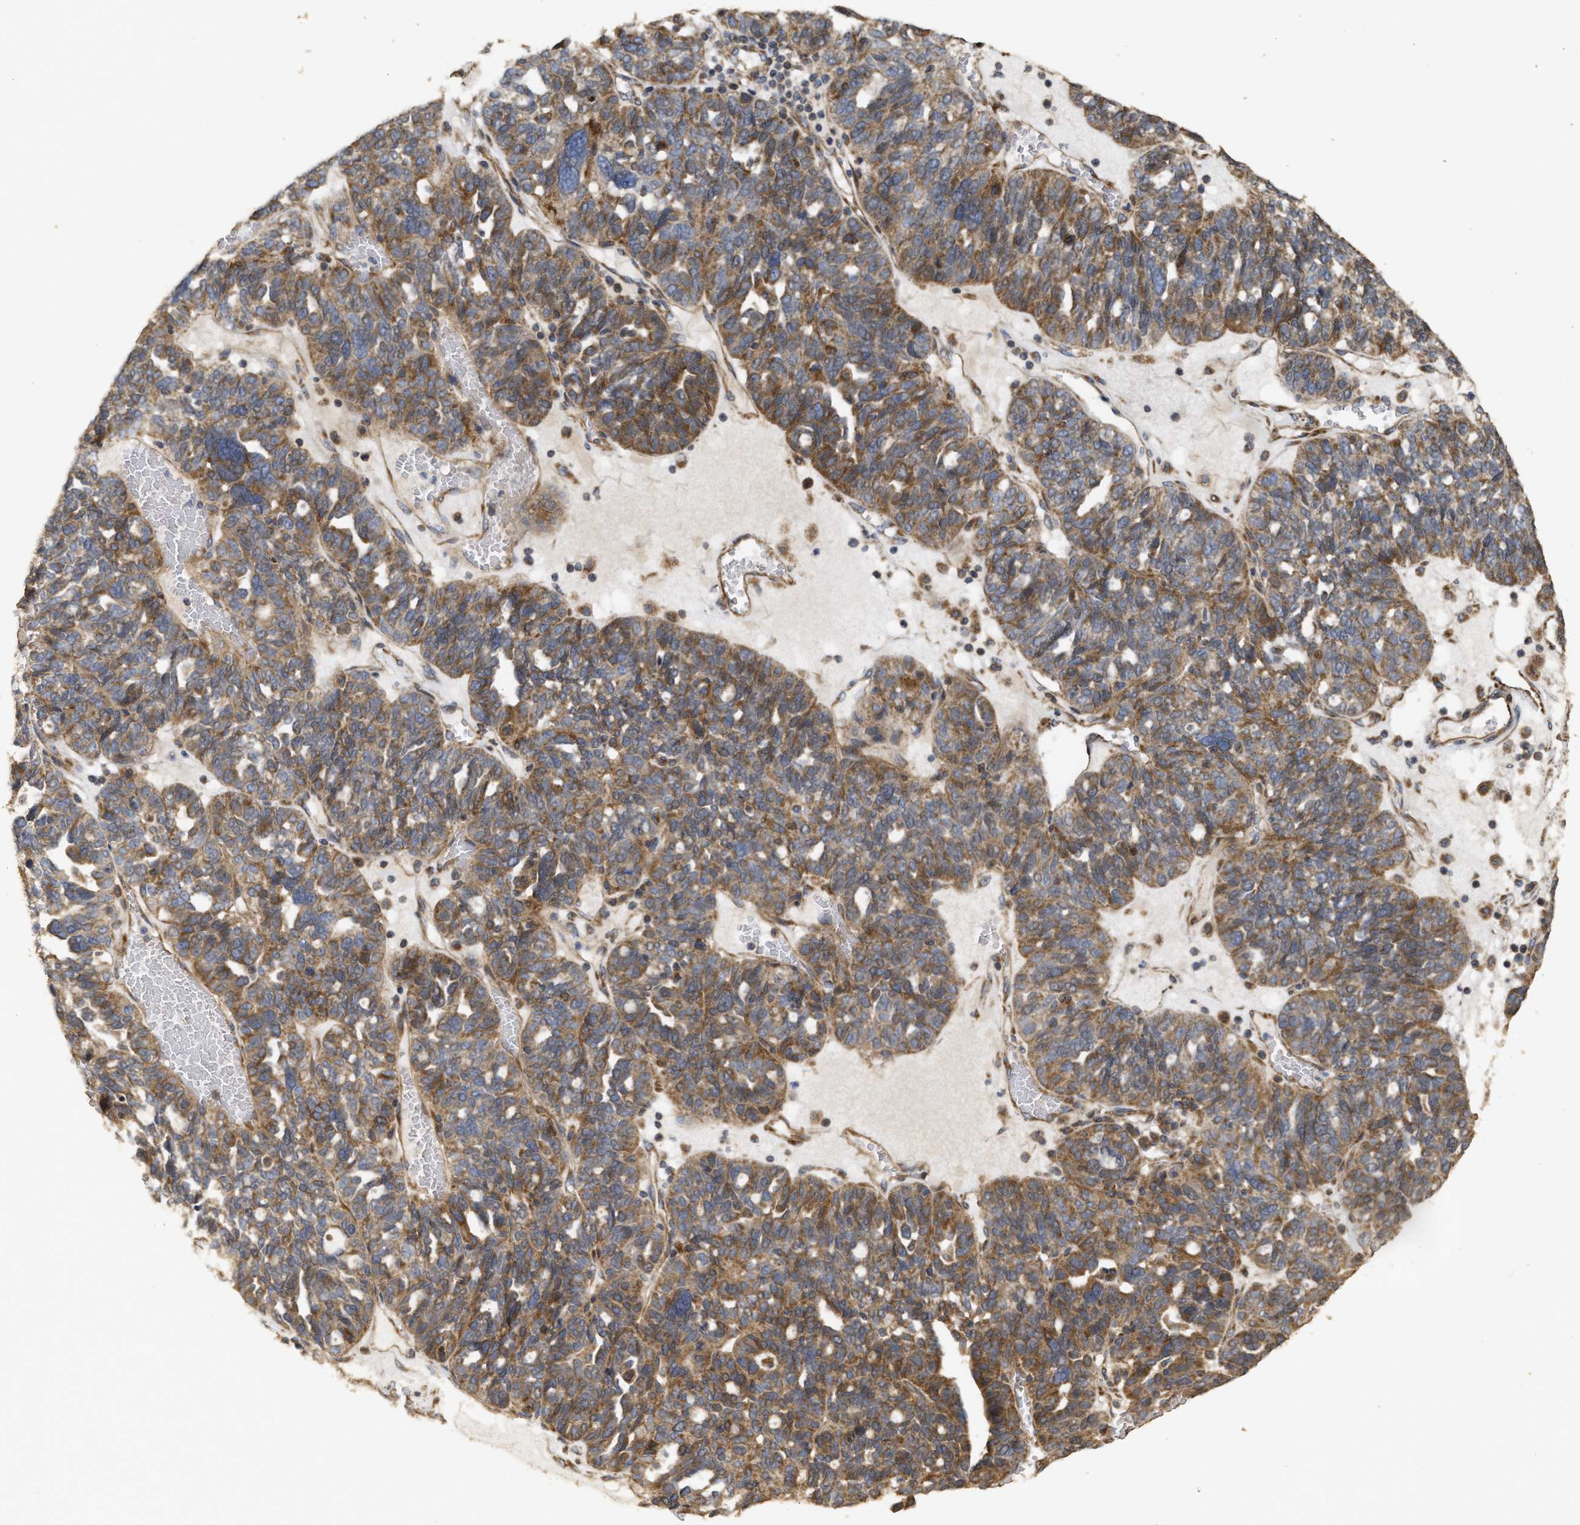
{"staining": {"intensity": "moderate", "quantity": ">75%", "location": "cytoplasmic/membranous"}, "tissue": "ovarian cancer", "cell_type": "Tumor cells", "image_type": "cancer", "snomed": [{"axis": "morphology", "description": "Cystadenocarcinoma, serous, NOS"}, {"axis": "topography", "description": "Ovary"}], "caption": "The immunohistochemical stain shows moderate cytoplasmic/membranous positivity in tumor cells of ovarian cancer tissue.", "gene": "NAV1", "patient": {"sex": "female", "age": 59}}